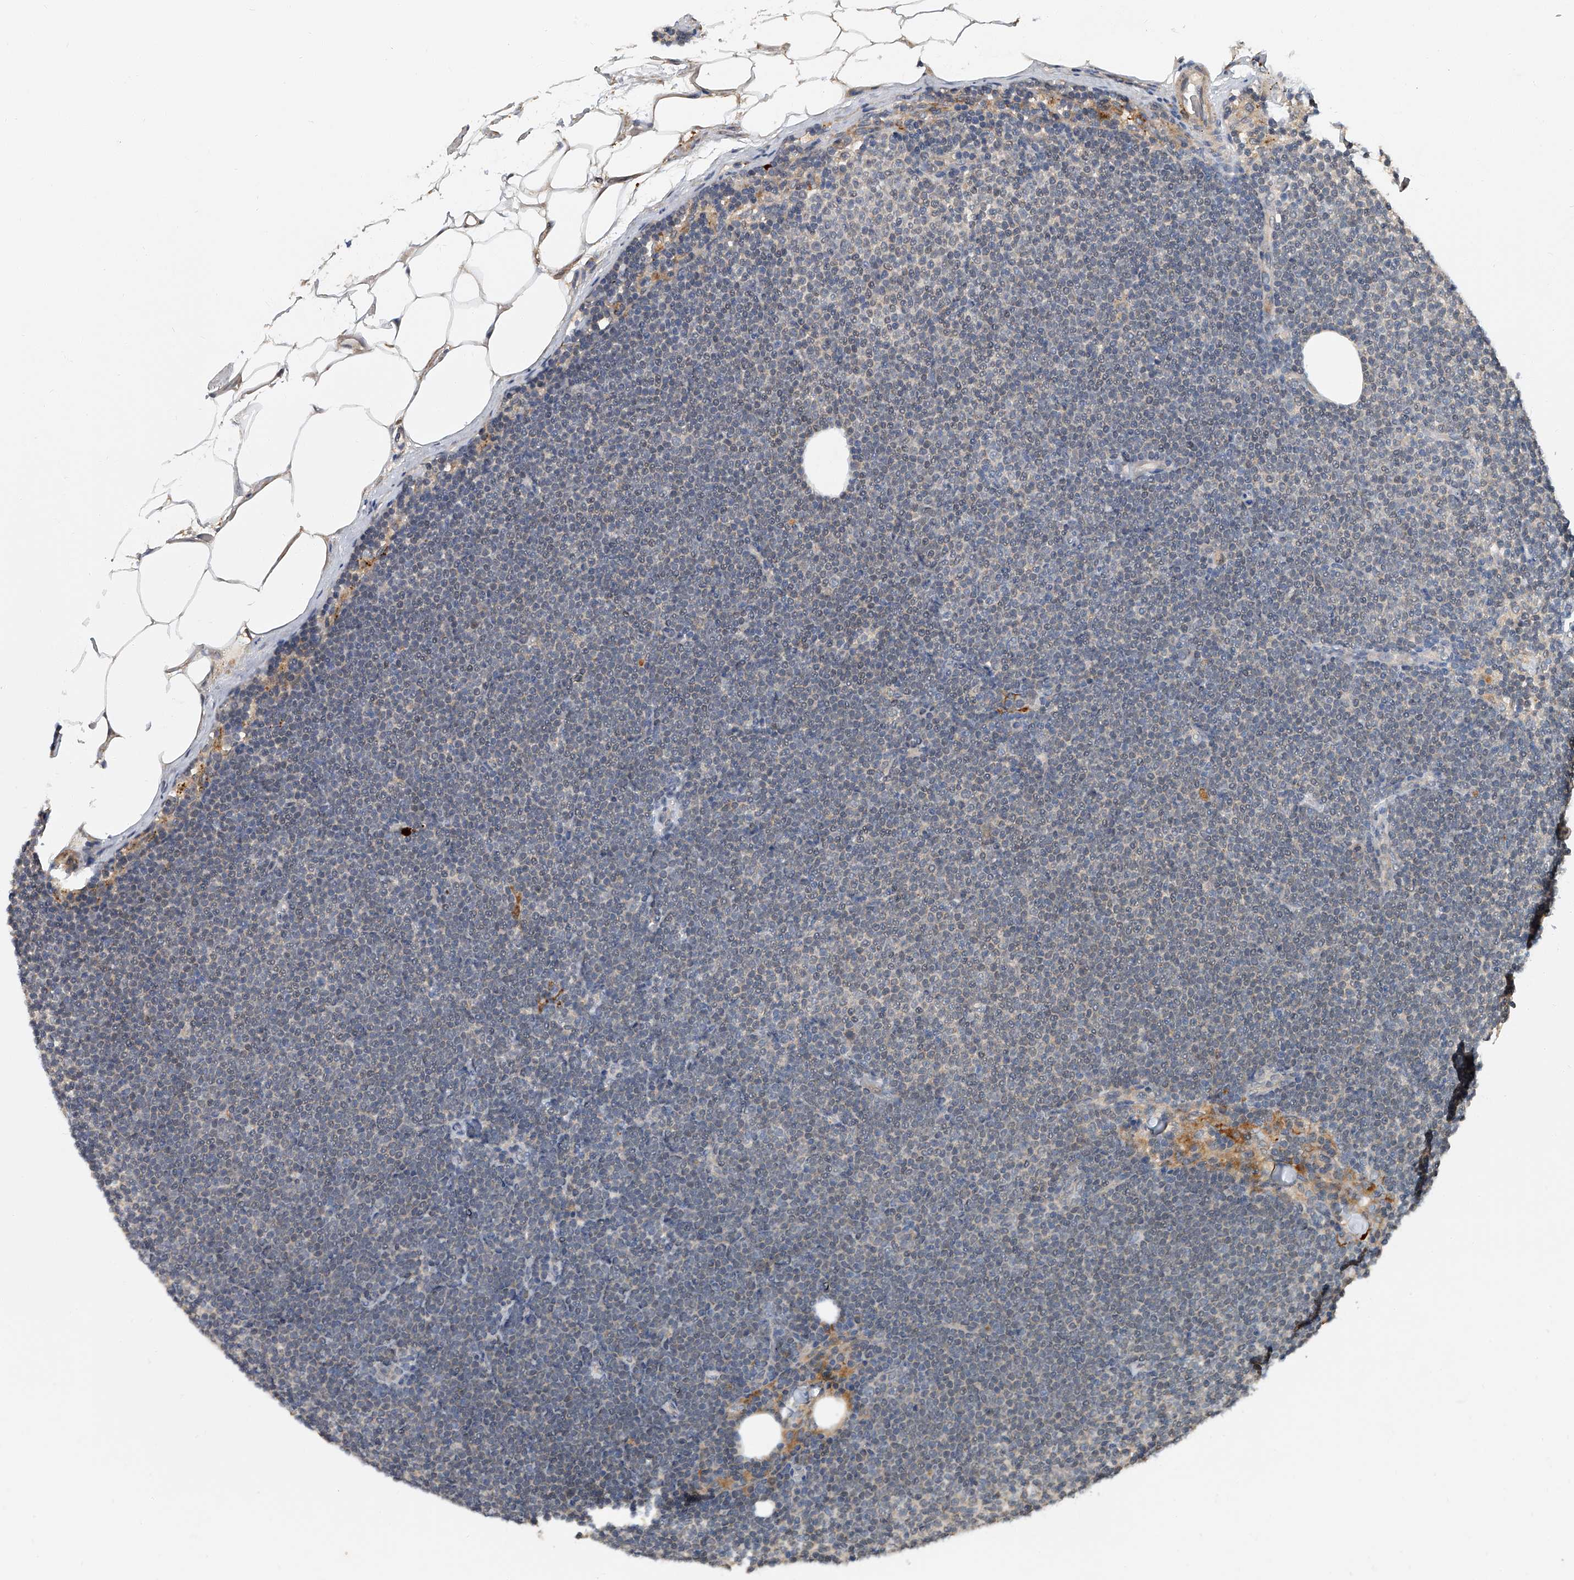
{"staining": {"intensity": "negative", "quantity": "none", "location": "none"}, "tissue": "lymphoma", "cell_type": "Tumor cells", "image_type": "cancer", "snomed": [{"axis": "morphology", "description": "Malignant lymphoma, non-Hodgkin's type, Low grade"}, {"axis": "topography", "description": "Lymph node"}], "caption": "Immunohistochemistry (IHC) image of low-grade malignant lymphoma, non-Hodgkin's type stained for a protein (brown), which demonstrates no staining in tumor cells.", "gene": "JAG2", "patient": {"sex": "female", "age": 53}}